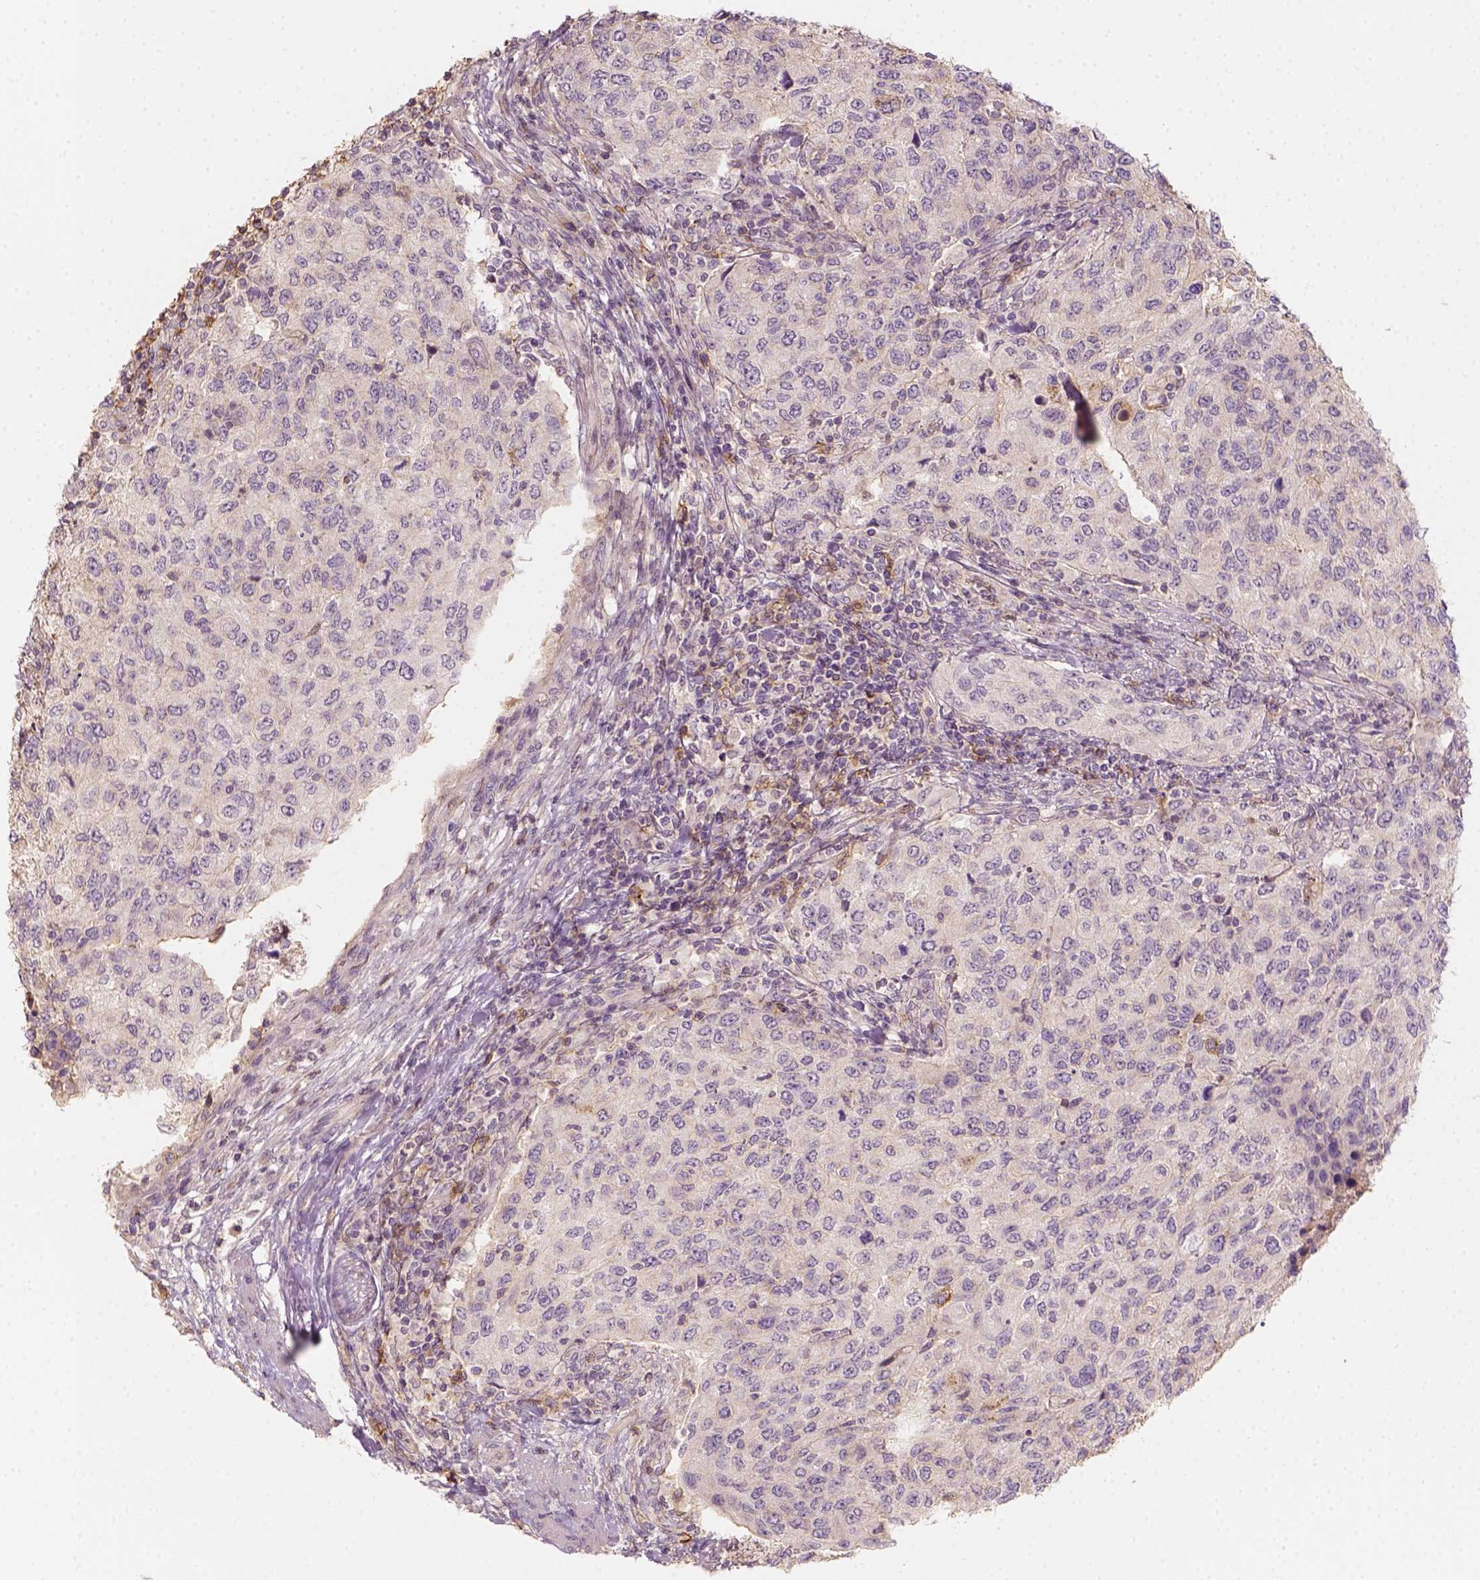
{"staining": {"intensity": "weak", "quantity": "<25%", "location": "cytoplasmic/membranous"}, "tissue": "urothelial cancer", "cell_type": "Tumor cells", "image_type": "cancer", "snomed": [{"axis": "morphology", "description": "Urothelial carcinoma, High grade"}, {"axis": "topography", "description": "Urinary bladder"}], "caption": "A histopathology image of human high-grade urothelial carcinoma is negative for staining in tumor cells.", "gene": "AQP9", "patient": {"sex": "female", "age": 78}}